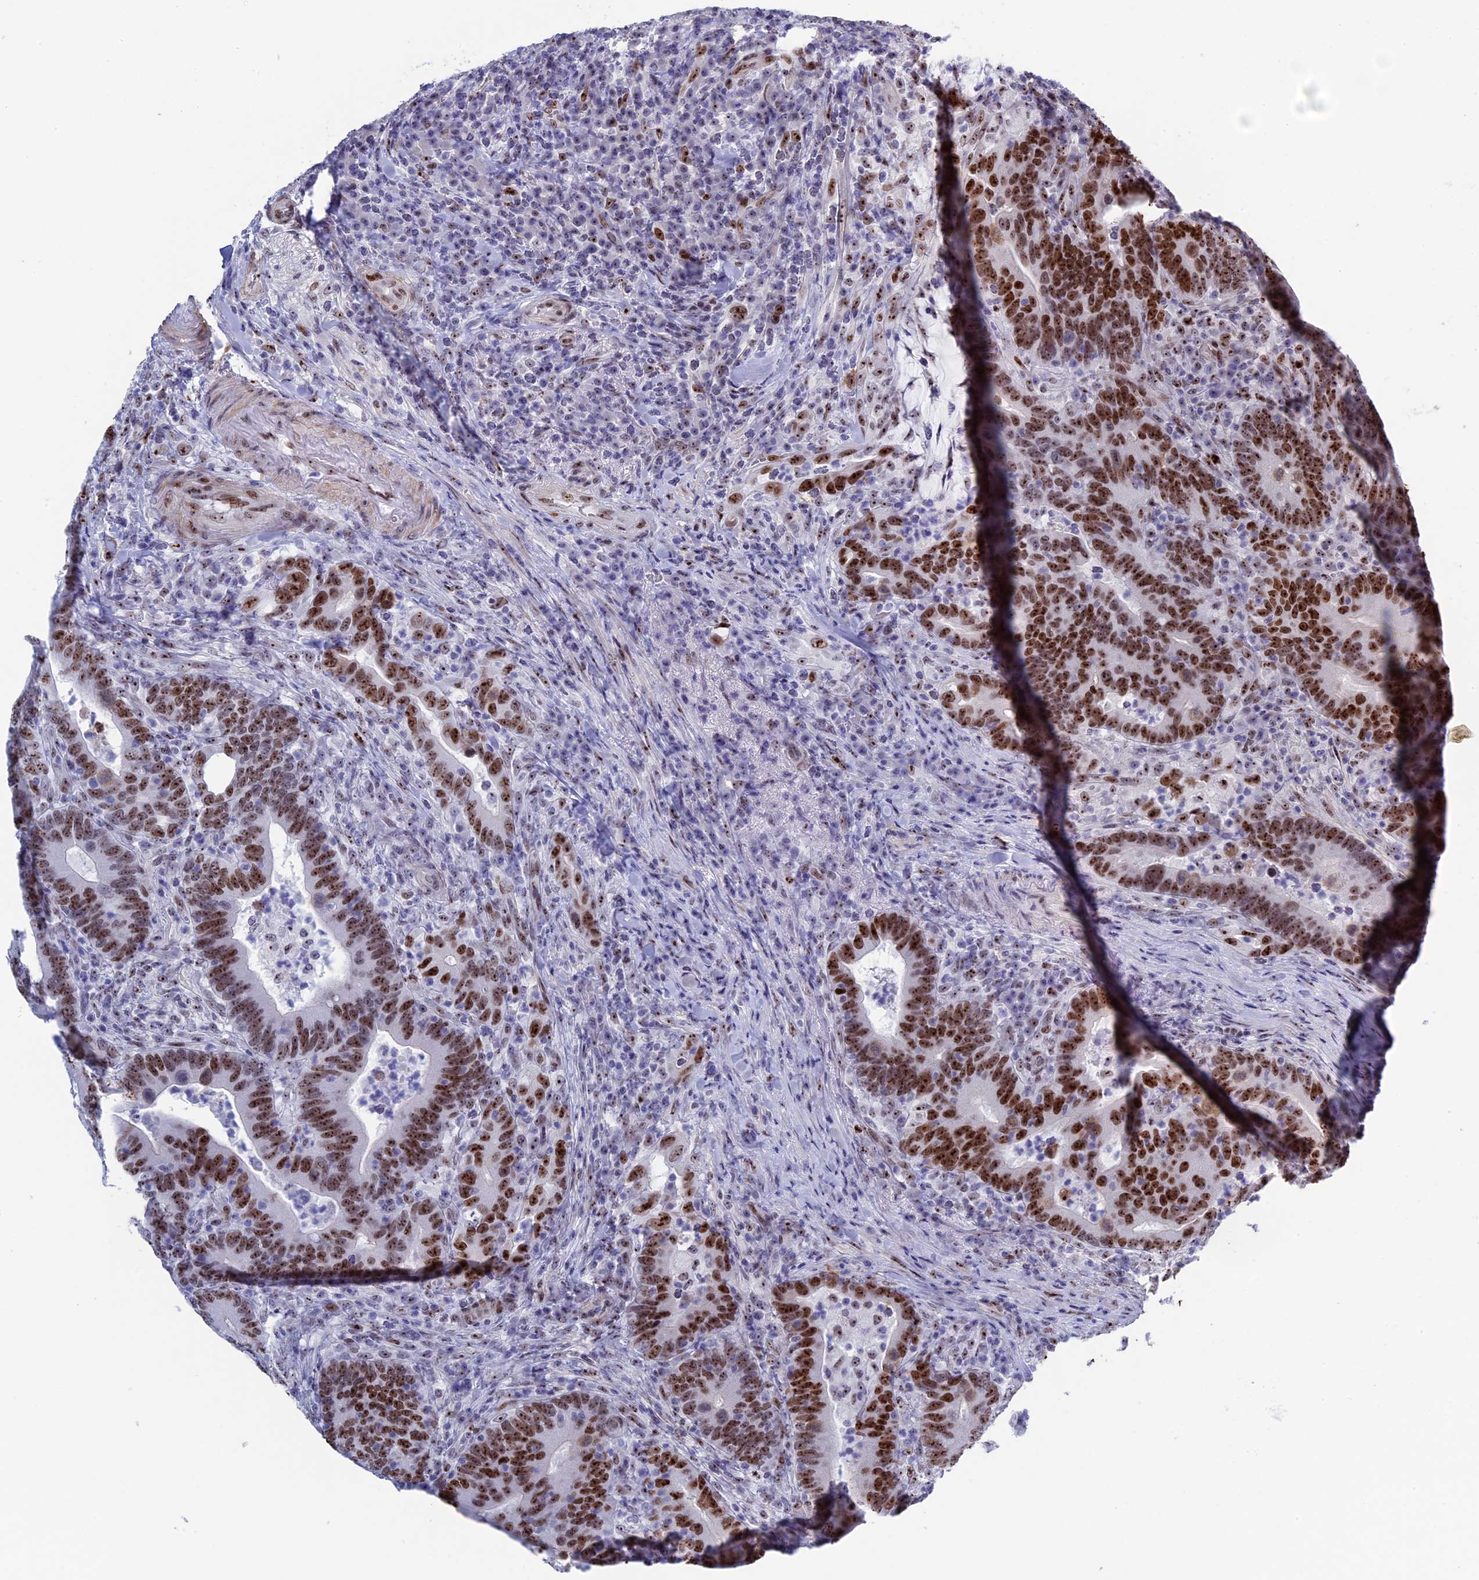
{"staining": {"intensity": "strong", "quantity": ">75%", "location": "nuclear"}, "tissue": "colorectal cancer", "cell_type": "Tumor cells", "image_type": "cancer", "snomed": [{"axis": "morphology", "description": "Adenocarcinoma, NOS"}, {"axis": "topography", "description": "Colon"}], "caption": "A high amount of strong nuclear staining is appreciated in about >75% of tumor cells in colorectal cancer (adenocarcinoma) tissue.", "gene": "CCDC86", "patient": {"sex": "female", "age": 66}}